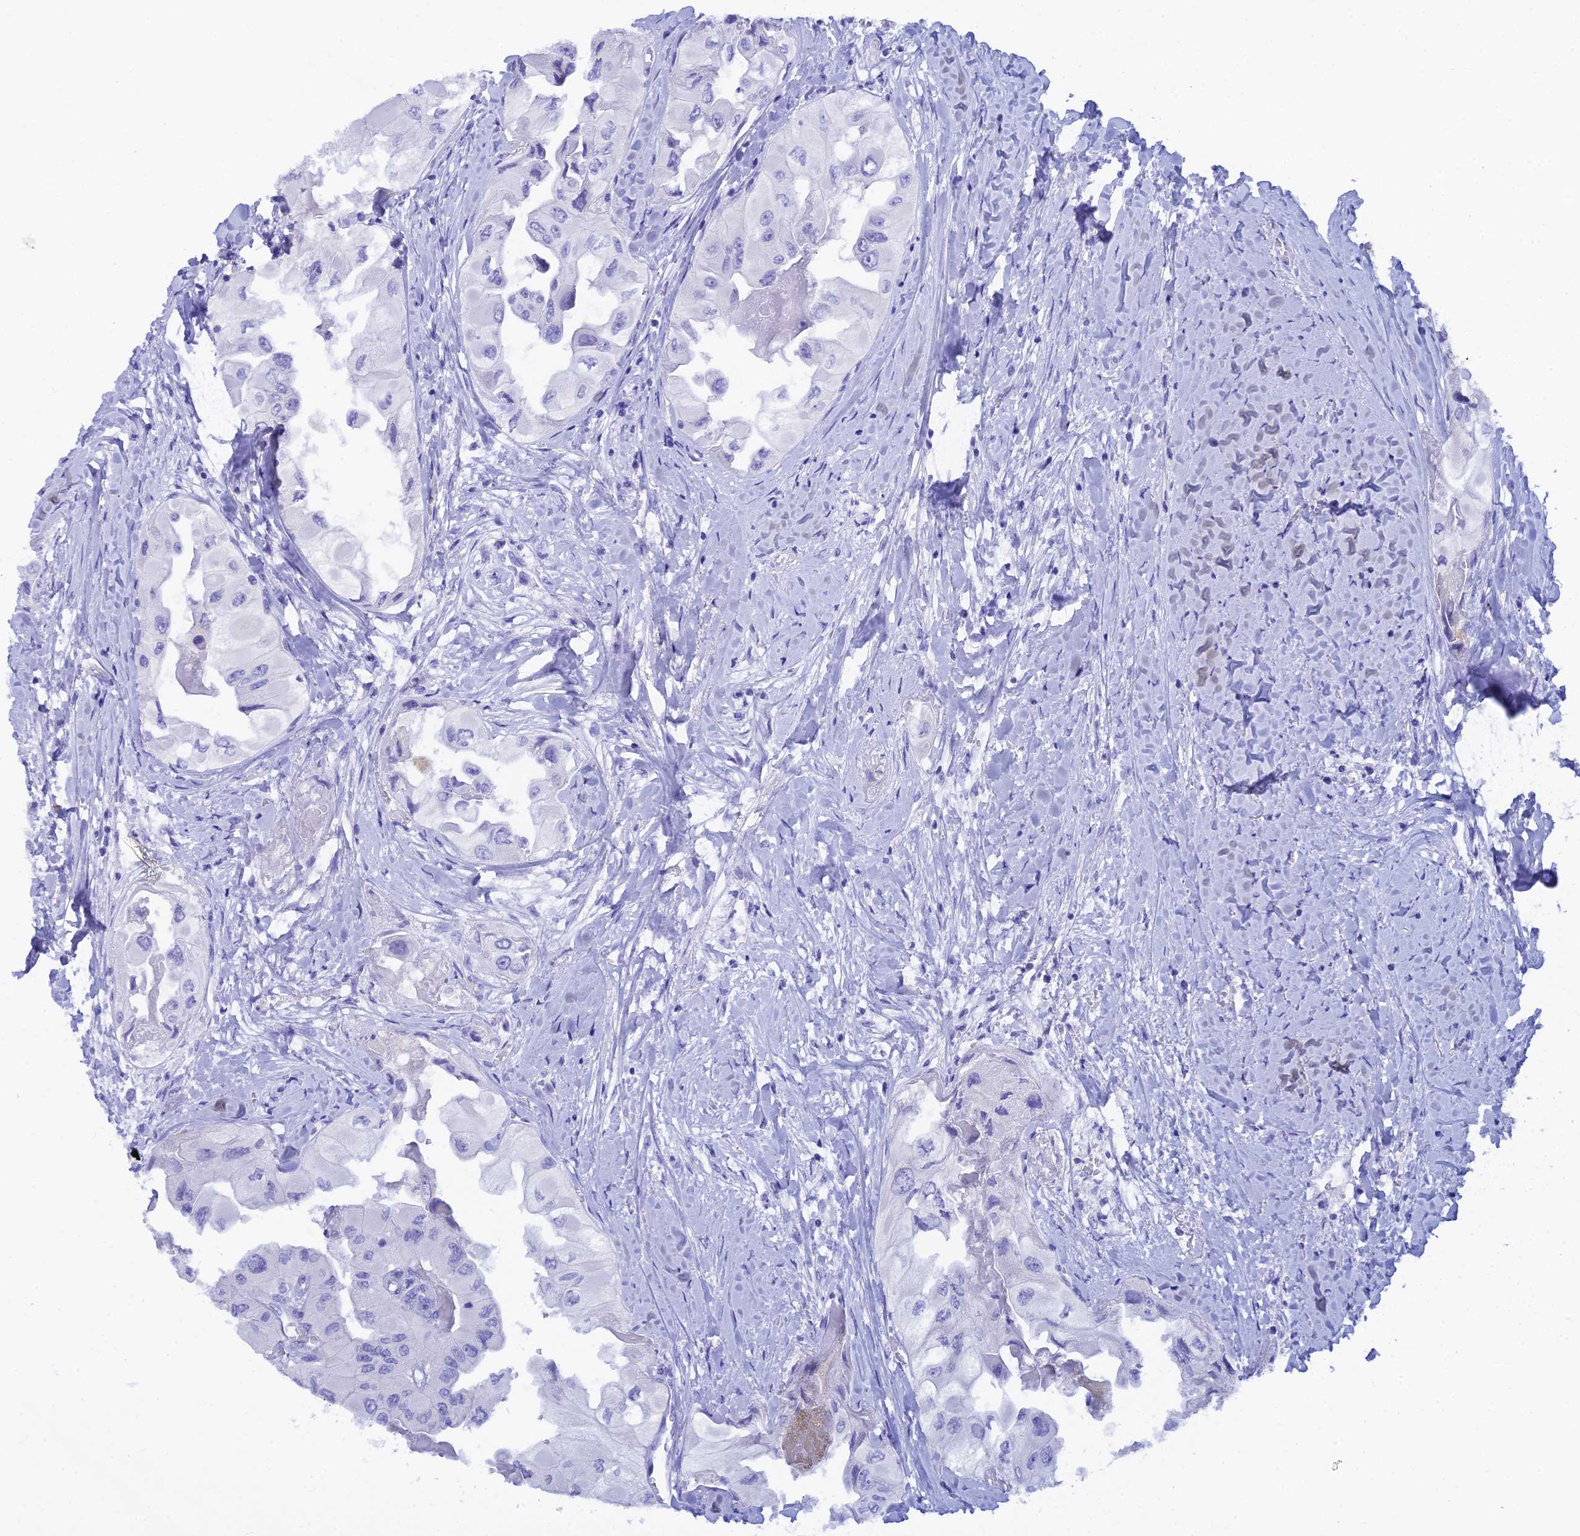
{"staining": {"intensity": "negative", "quantity": "none", "location": "none"}, "tissue": "thyroid cancer", "cell_type": "Tumor cells", "image_type": "cancer", "snomed": [{"axis": "morphology", "description": "Normal tissue, NOS"}, {"axis": "morphology", "description": "Papillary adenocarcinoma, NOS"}, {"axis": "topography", "description": "Thyroid gland"}], "caption": "An image of thyroid cancer (papillary adenocarcinoma) stained for a protein shows no brown staining in tumor cells. Brightfield microscopy of immunohistochemistry (IHC) stained with DAB (brown) and hematoxylin (blue), captured at high magnification.", "gene": "REG1A", "patient": {"sex": "female", "age": 59}}